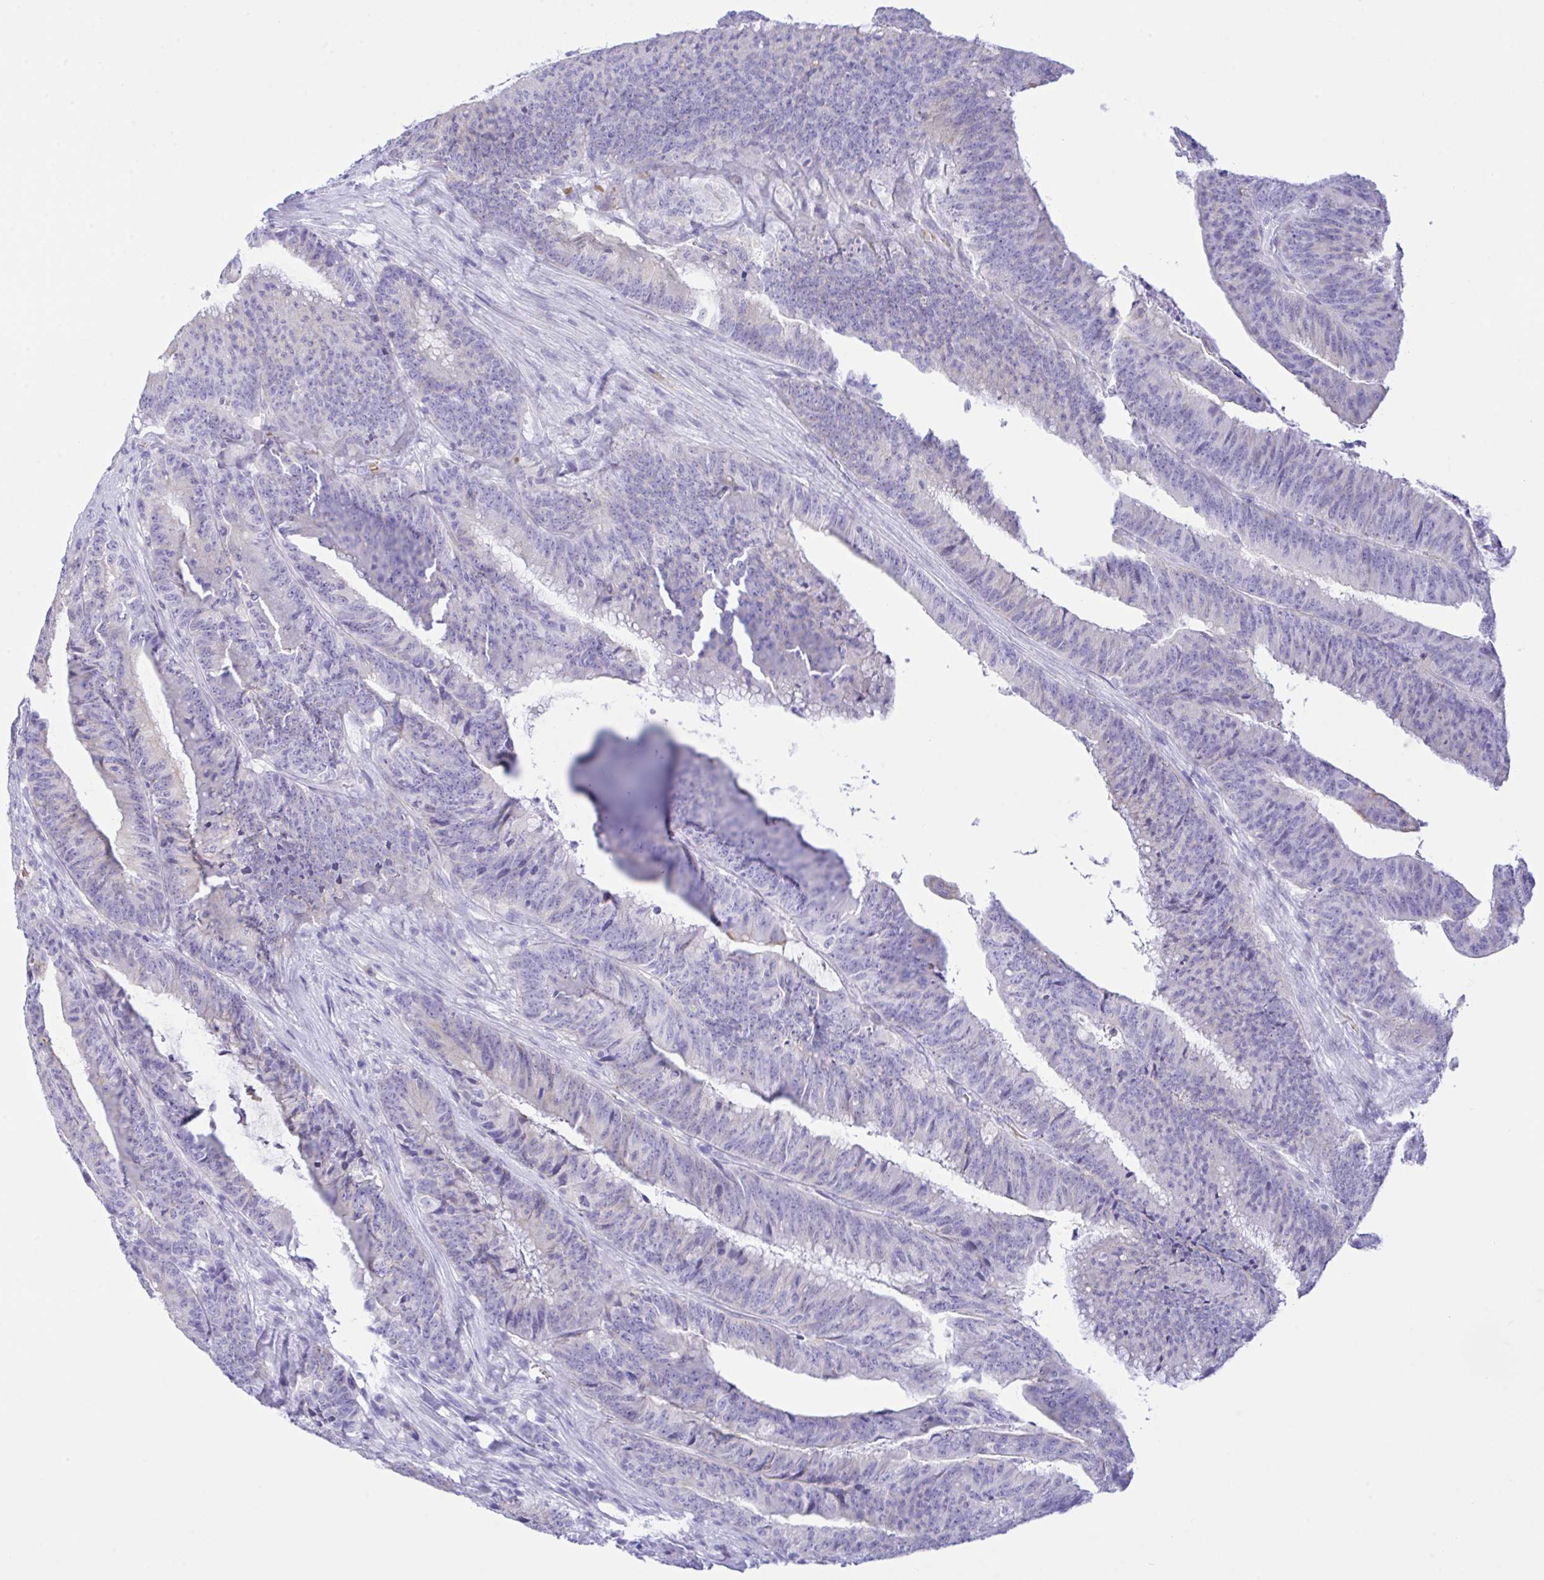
{"staining": {"intensity": "negative", "quantity": "none", "location": "none"}, "tissue": "colorectal cancer", "cell_type": "Tumor cells", "image_type": "cancer", "snomed": [{"axis": "morphology", "description": "Adenocarcinoma, NOS"}, {"axis": "topography", "description": "Colon"}], "caption": "DAB immunohistochemical staining of human adenocarcinoma (colorectal) reveals no significant staining in tumor cells. The staining is performed using DAB (3,3'-diaminobenzidine) brown chromogen with nuclei counter-stained in using hematoxylin.", "gene": "ZNF221", "patient": {"sex": "female", "age": 78}}